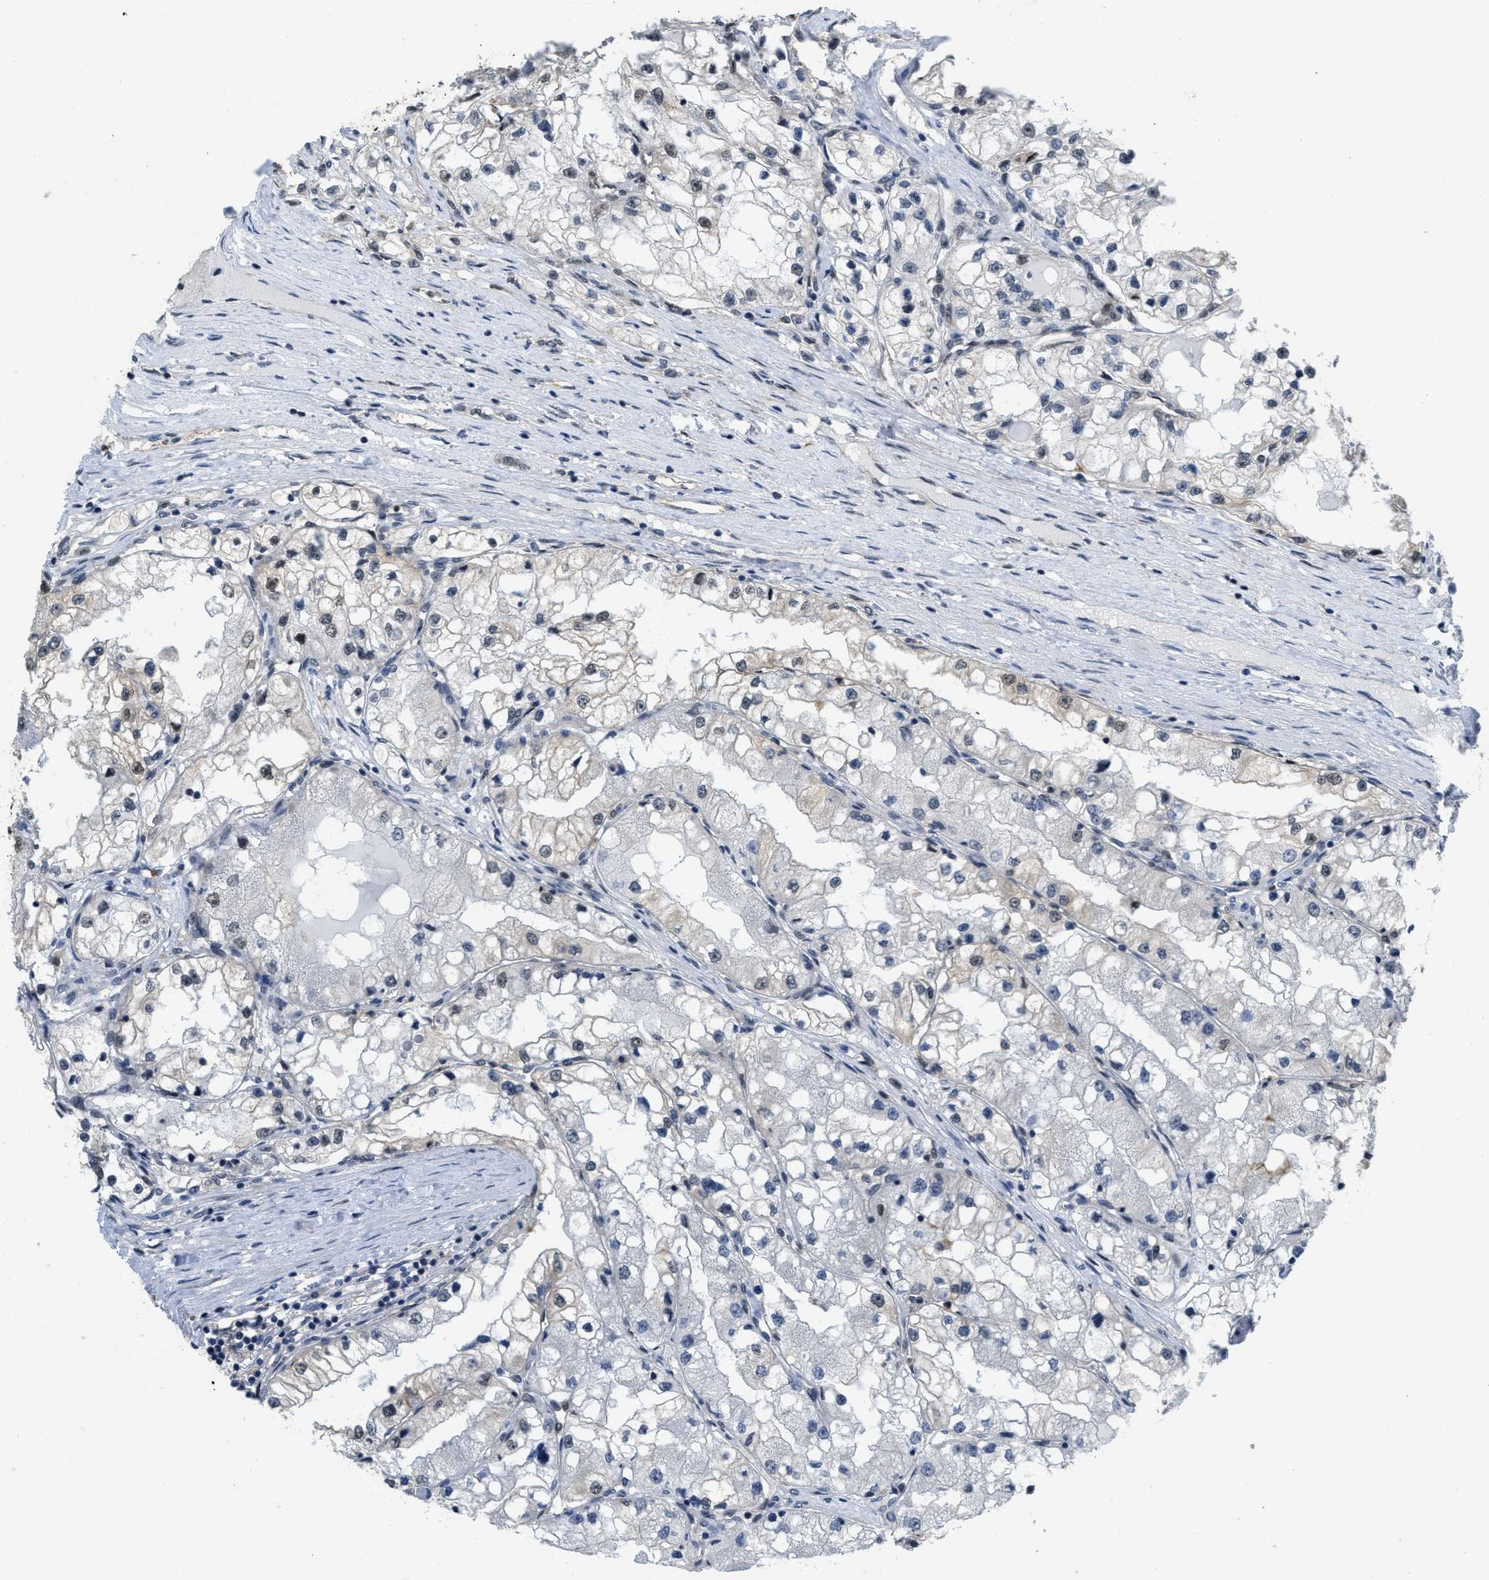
{"staining": {"intensity": "negative", "quantity": "none", "location": "none"}, "tissue": "renal cancer", "cell_type": "Tumor cells", "image_type": "cancer", "snomed": [{"axis": "morphology", "description": "Adenocarcinoma, NOS"}, {"axis": "topography", "description": "Kidney"}], "caption": "Immunohistochemistry photomicrograph of neoplastic tissue: renal cancer stained with DAB displays no significant protein positivity in tumor cells. (Stains: DAB IHC with hematoxylin counter stain, Microscopy: brightfield microscopy at high magnification).", "gene": "PSMC5", "patient": {"sex": "male", "age": 68}}